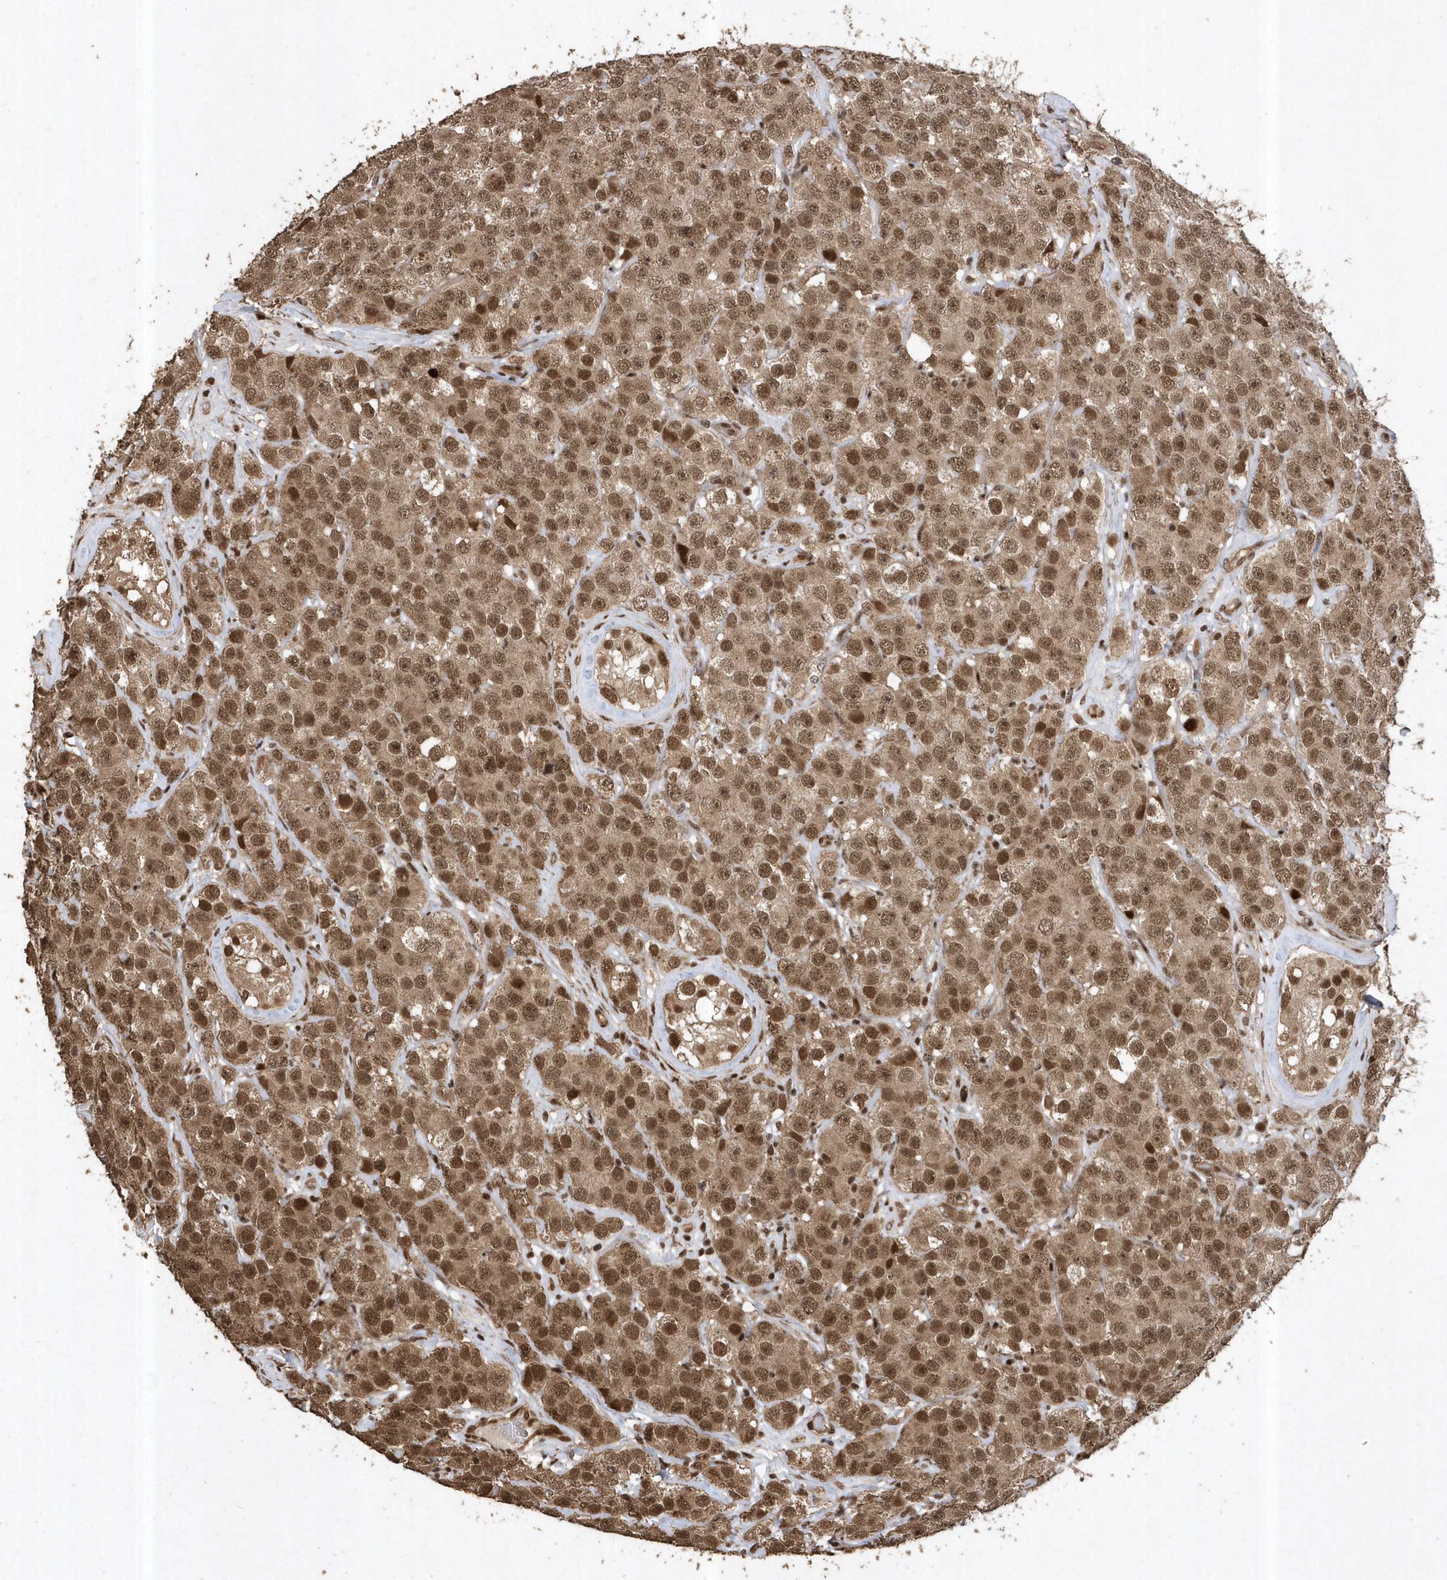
{"staining": {"intensity": "moderate", "quantity": ">75%", "location": "cytoplasmic/membranous,nuclear"}, "tissue": "testis cancer", "cell_type": "Tumor cells", "image_type": "cancer", "snomed": [{"axis": "morphology", "description": "Seminoma, NOS"}, {"axis": "topography", "description": "Testis"}], "caption": "An image showing moderate cytoplasmic/membranous and nuclear positivity in approximately >75% of tumor cells in testis cancer (seminoma), as visualized by brown immunohistochemical staining.", "gene": "INTS12", "patient": {"sex": "male", "age": 28}}